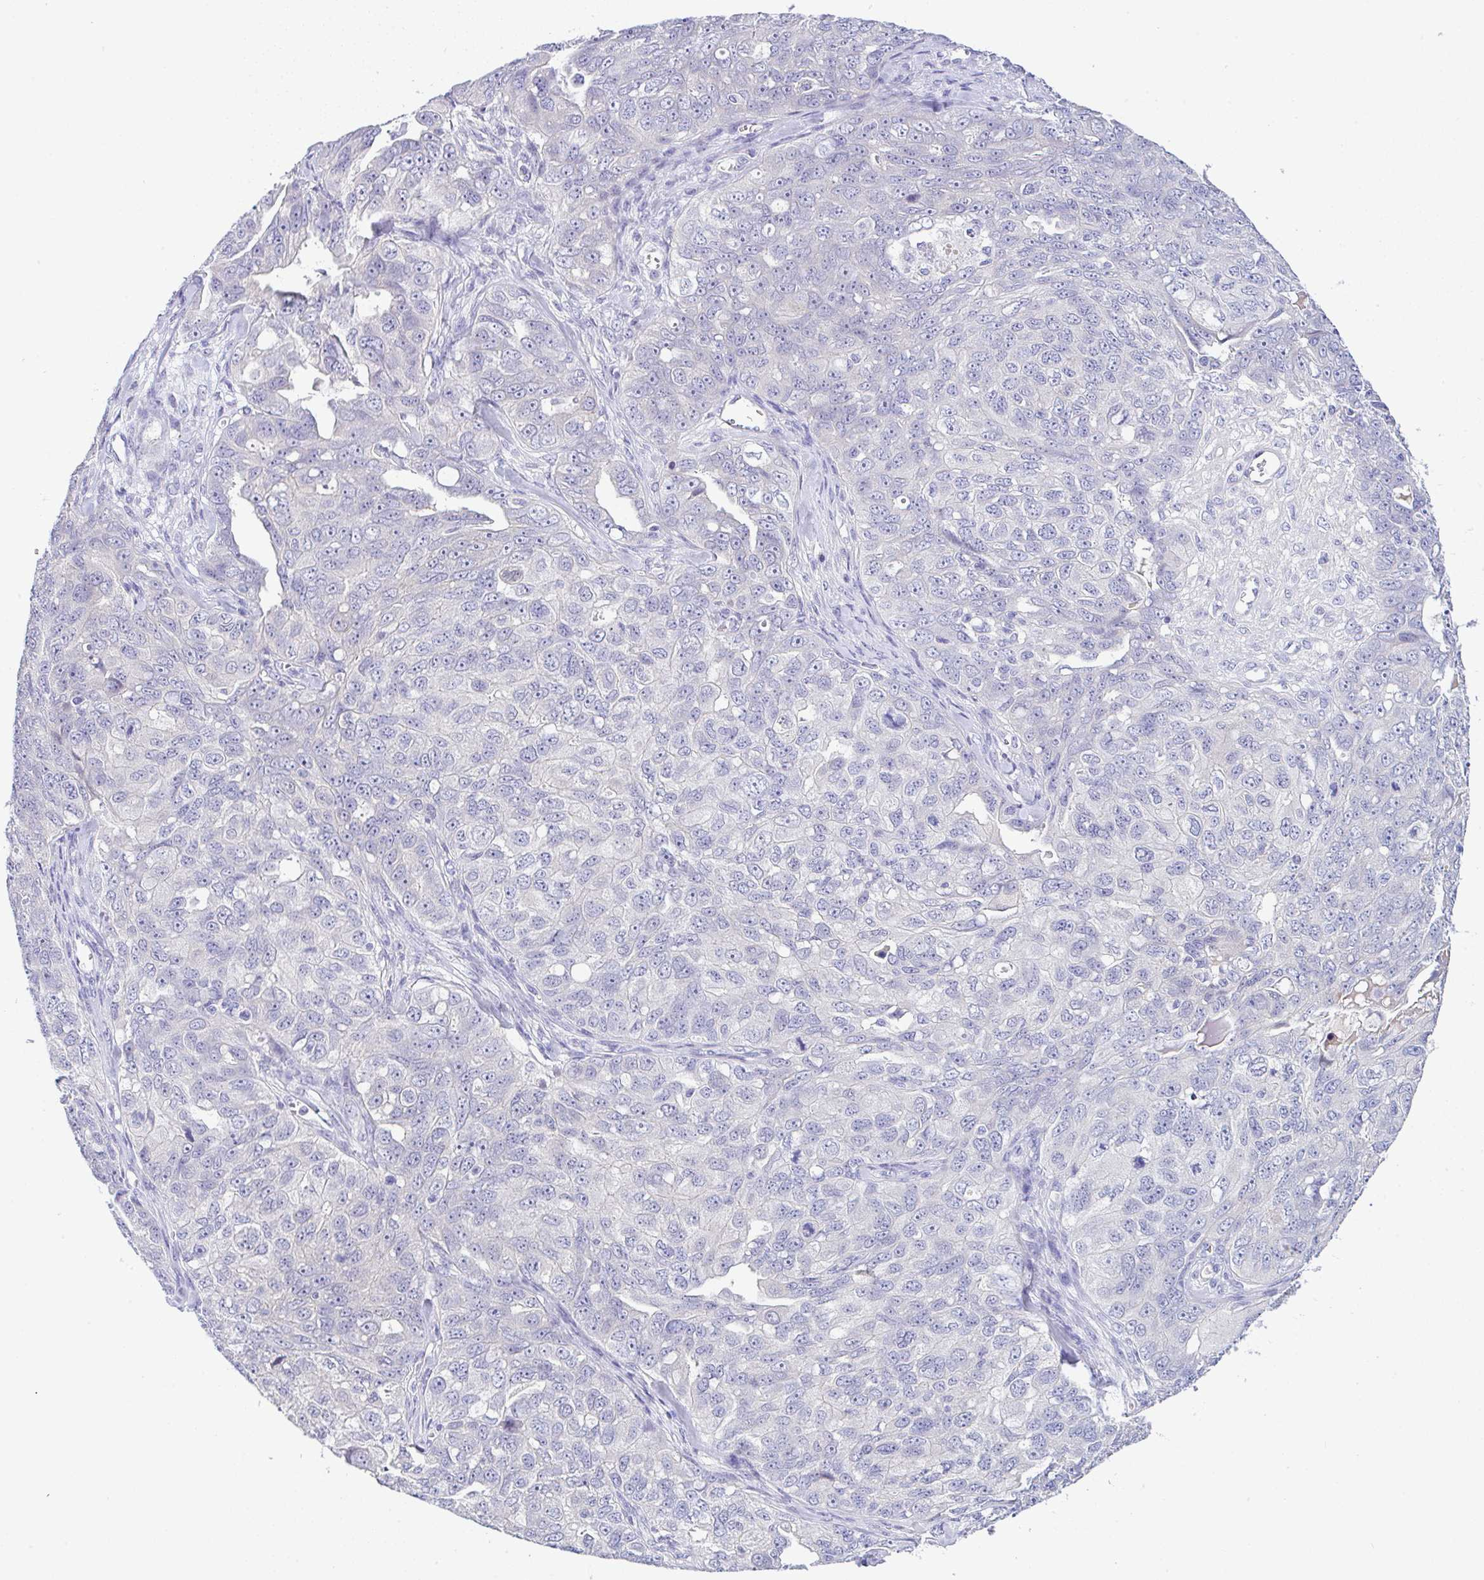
{"staining": {"intensity": "negative", "quantity": "none", "location": "none"}, "tissue": "ovarian cancer", "cell_type": "Tumor cells", "image_type": "cancer", "snomed": [{"axis": "morphology", "description": "Carcinoma, endometroid"}, {"axis": "topography", "description": "Ovary"}], "caption": "This is an immunohistochemistry image of human ovarian cancer (endometroid carcinoma). There is no staining in tumor cells.", "gene": "SERPINE3", "patient": {"sex": "female", "age": 70}}